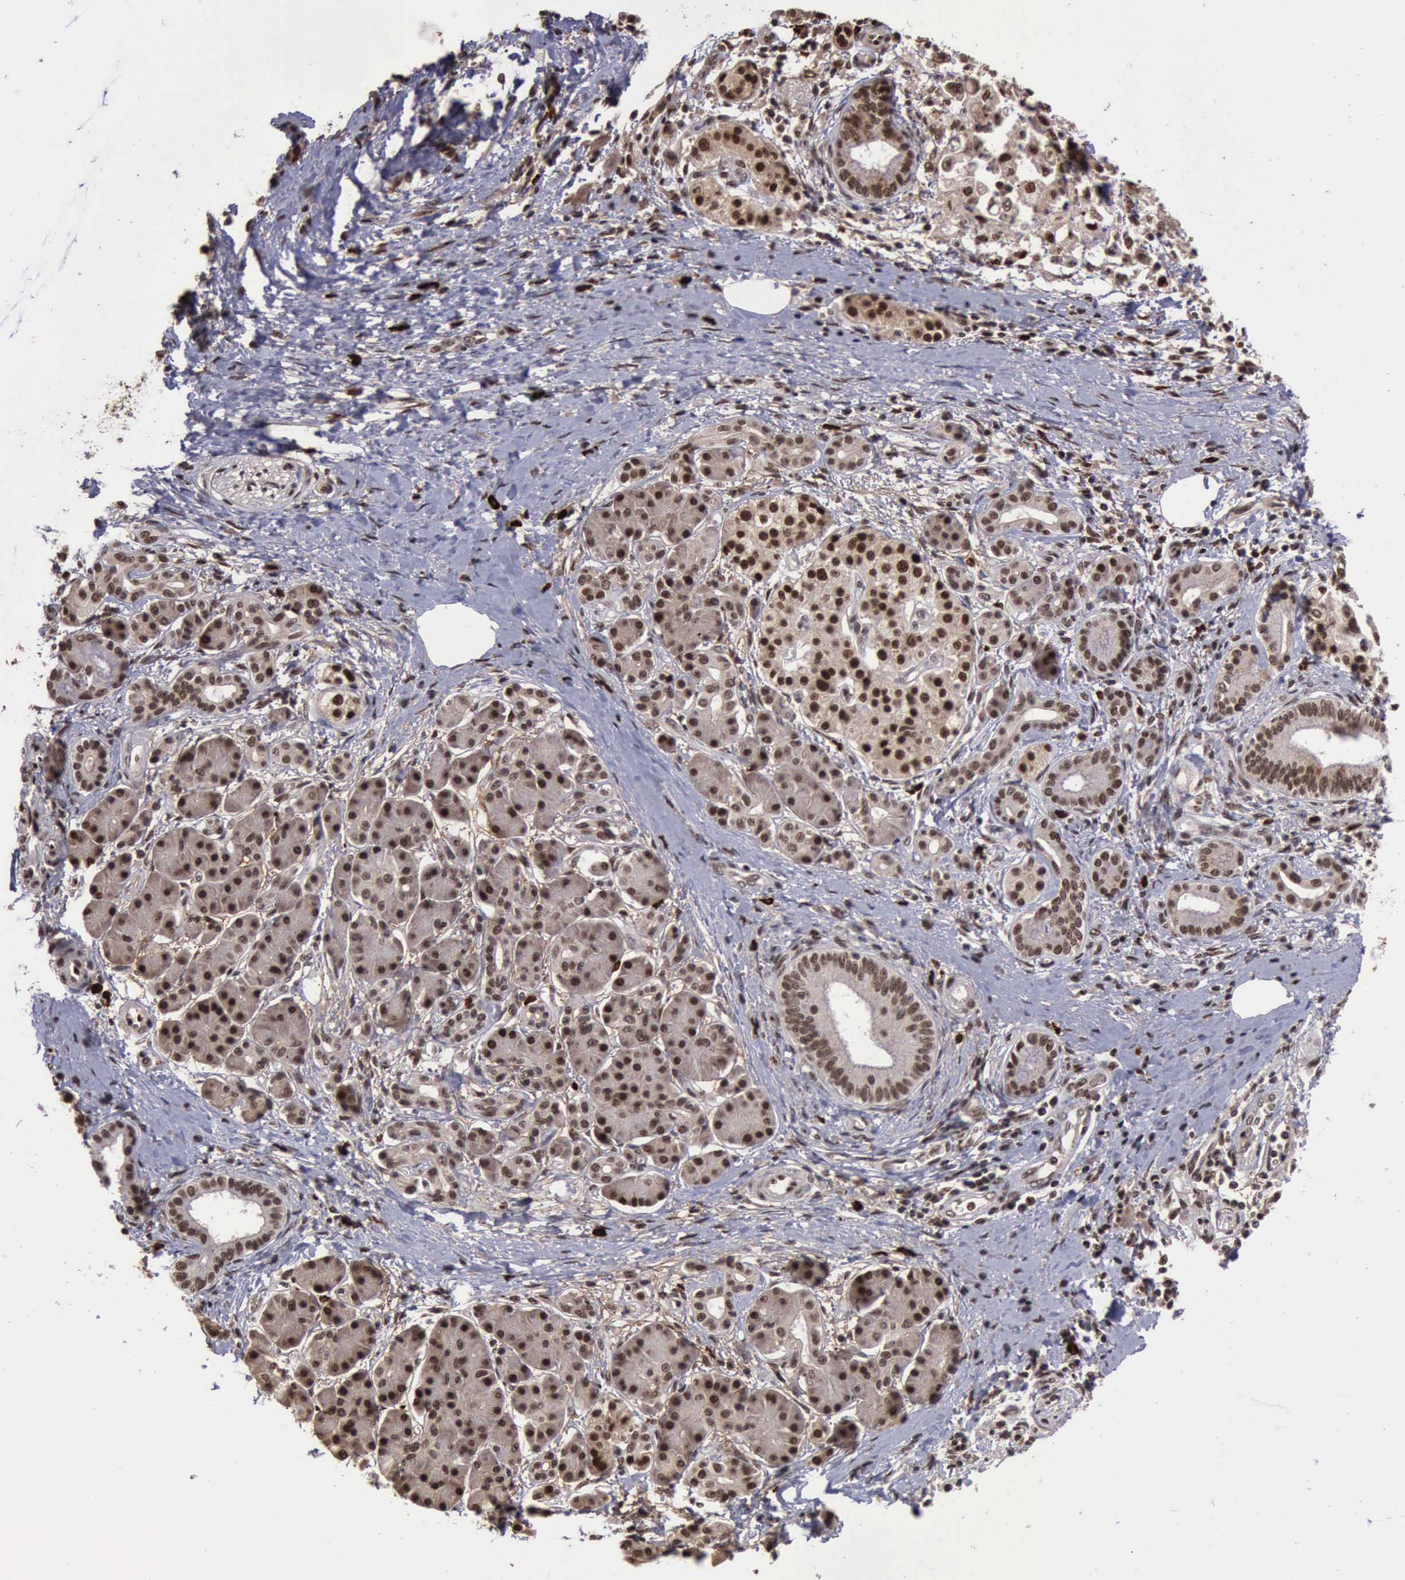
{"staining": {"intensity": "moderate", "quantity": ">75%", "location": "nuclear"}, "tissue": "pancreatic cancer", "cell_type": "Tumor cells", "image_type": "cancer", "snomed": [{"axis": "morphology", "description": "Adenocarcinoma, NOS"}, {"axis": "topography", "description": "Pancreas"}], "caption": "About >75% of tumor cells in human pancreatic cancer (adenocarcinoma) show moderate nuclear protein positivity as visualized by brown immunohistochemical staining.", "gene": "TRMT2A", "patient": {"sex": "female", "age": 66}}